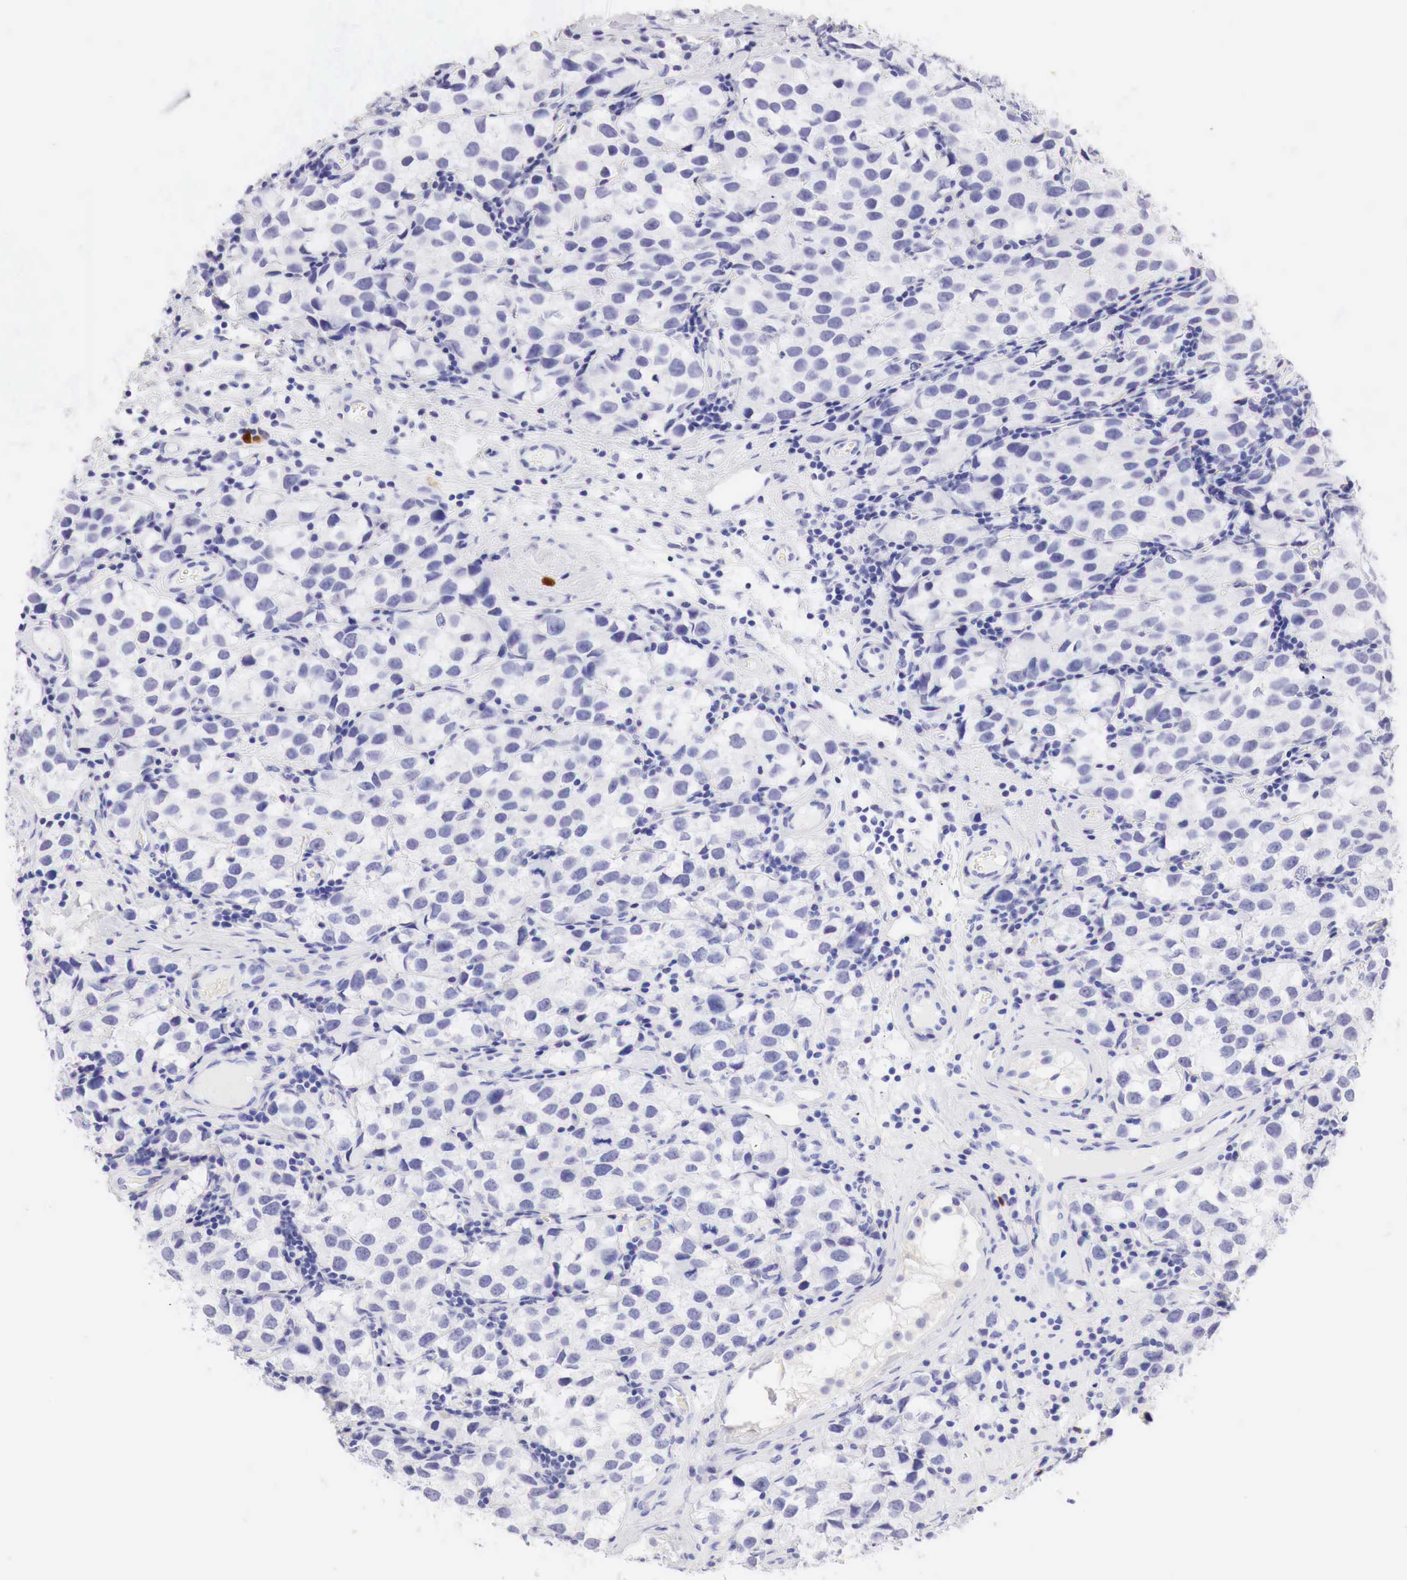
{"staining": {"intensity": "negative", "quantity": "none", "location": "none"}, "tissue": "testis cancer", "cell_type": "Tumor cells", "image_type": "cancer", "snomed": [{"axis": "morphology", "description": "Seminoma, NOS"}, {"axis": "topography", "description": "Testis"}], "caption": "This photomicrograph is of seminoma (testis) stained with immunohistochemistry (IHC) to label a protein in brown with the nuclei are counter-stained blue. There is no expression in tumor cells. (DAB (3,3'-diaminobenzidine) immunohistochemistry with hematoxylin counter stain).", "gene": "CDKN2A", "patient": {"sex": "male", "age": 39}}